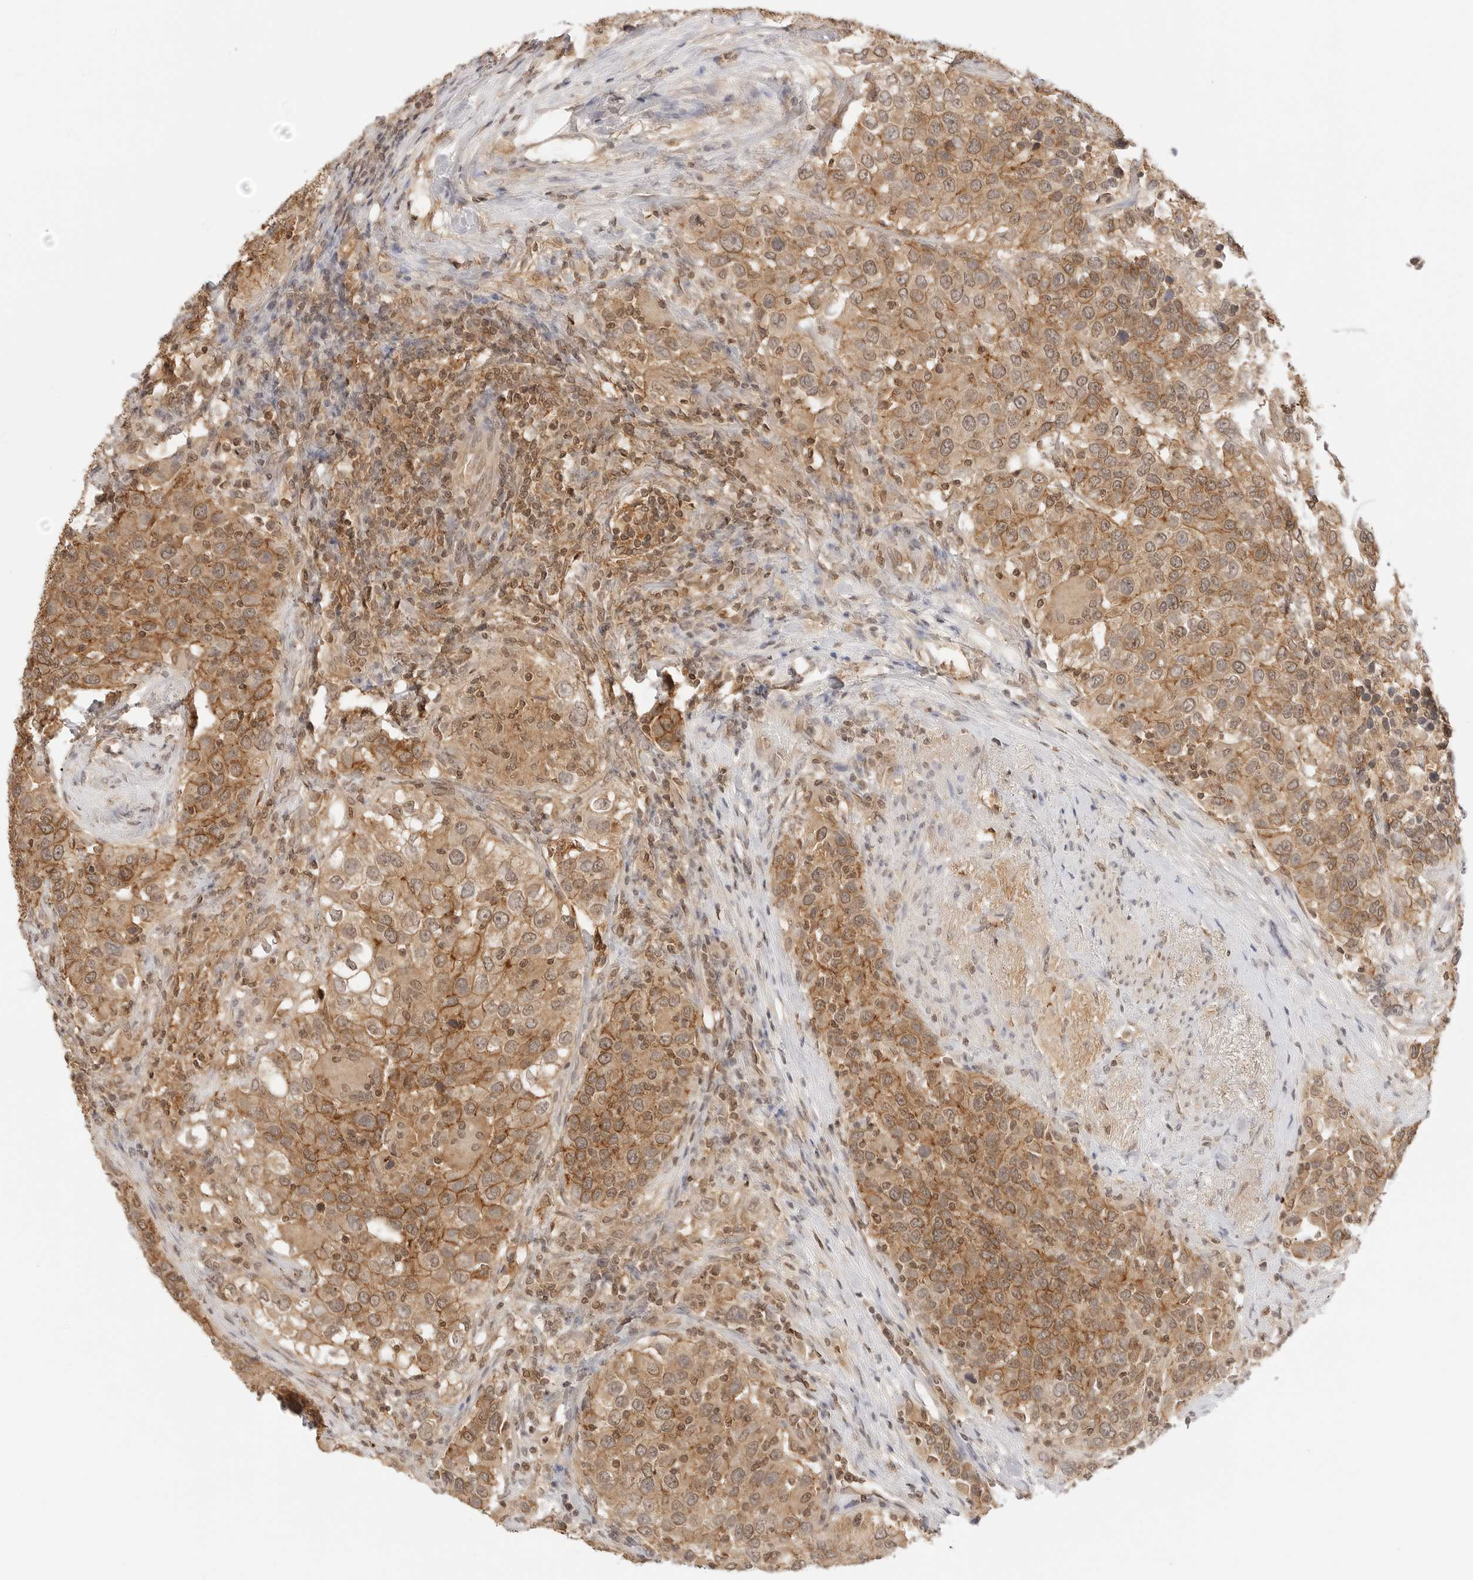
{"staining": {"intensity": "moderate", "quantity": ">75%", "location": "cytoplasmic/membranous"}, "tissue": "urothelial cancer", "cell_type": "Tumor cells", "image_type": "cancer", "snomed": [{"axis": "morphology", "description": "Urothelial carcinoma, High grade"}, {"axis": "topography", "description": "Urinary bladder"}], "caption": "Urothelial cancer stained for a protein (brown) shows moderate cytoplasmic/membranous positive positivity in about >75% of tumor cells.", "gene": "EPHA1", "patient": {"sex": "female", "age": 80}}